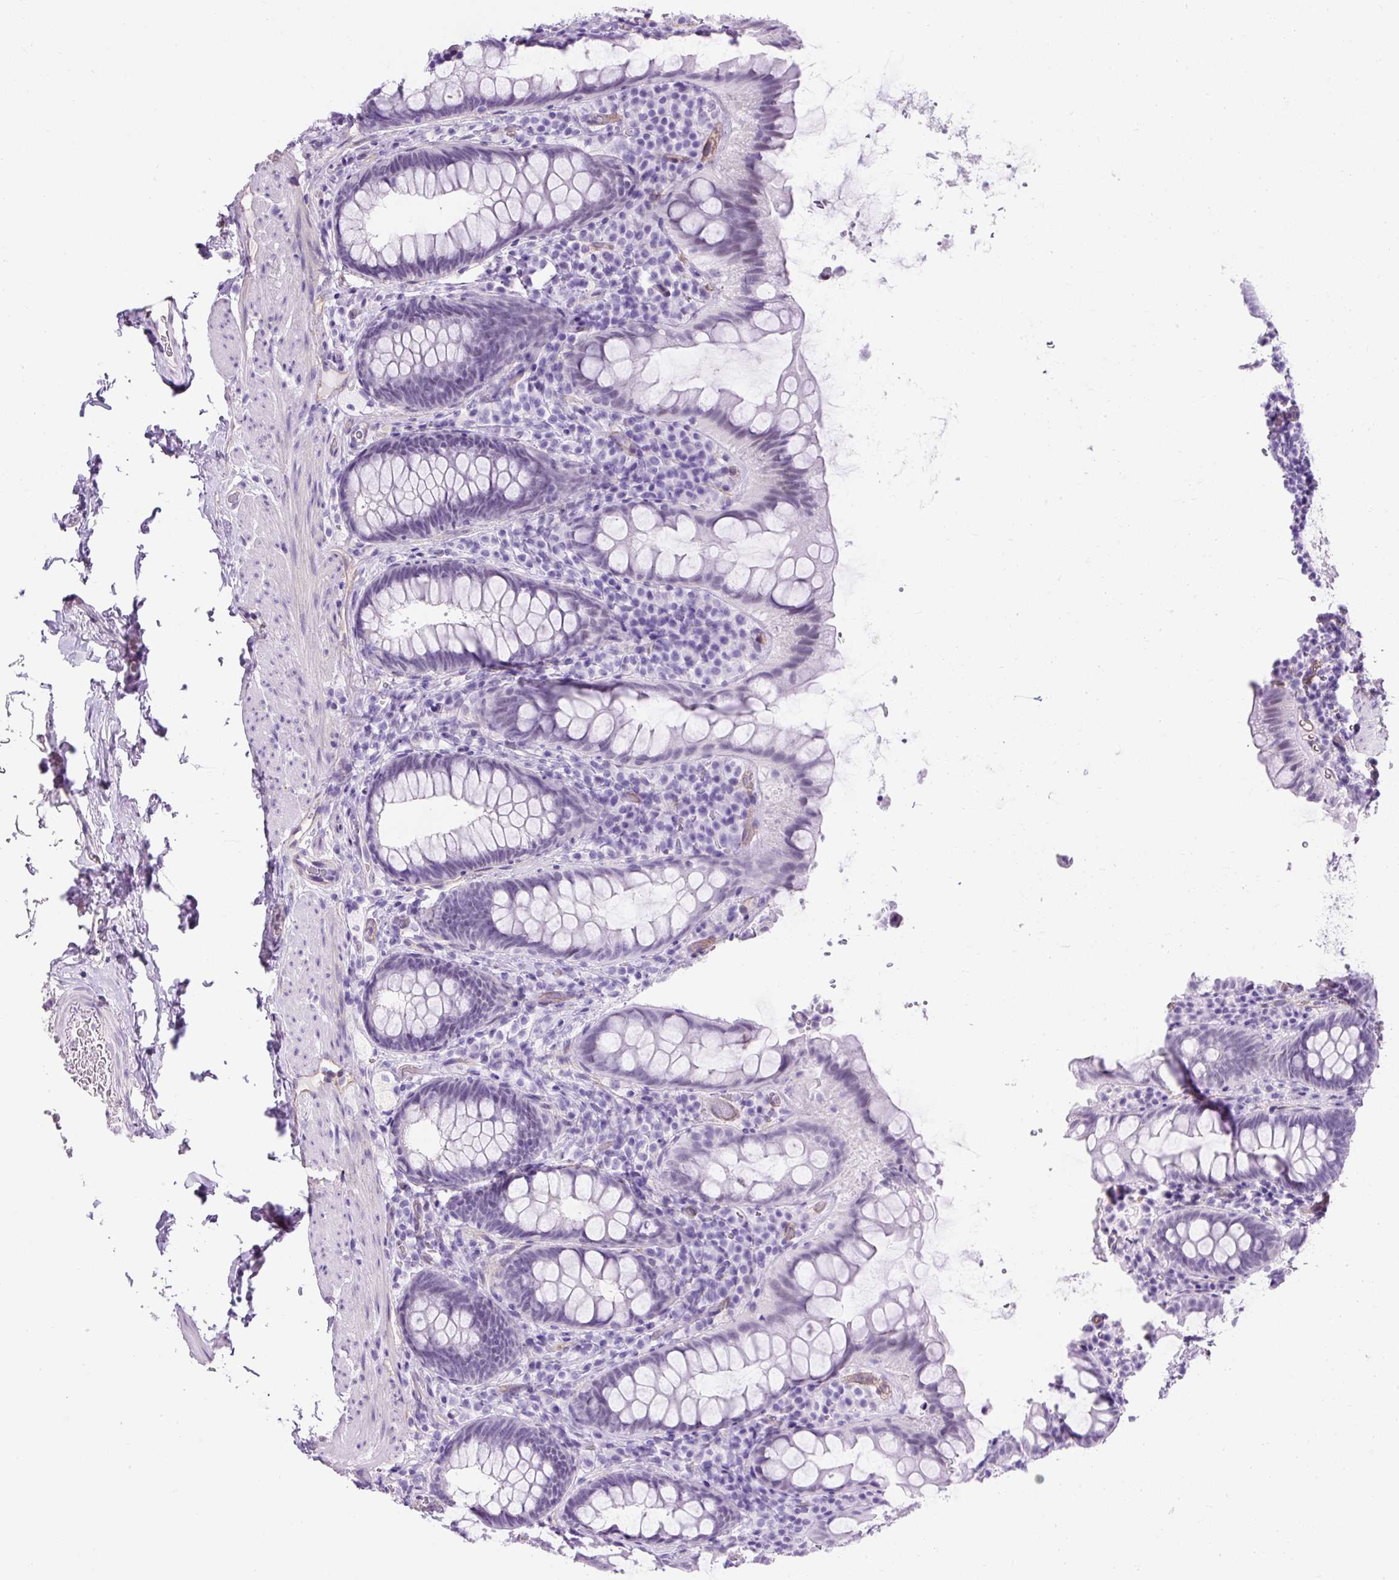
{"staining": {"intensity": "negative", "quantity": "none", "location": "none"}, "tissue": "rectum", "cell_type": "Glandular cells", "image_type": "normal", "snomed": [{"axis": "morphology", "description": "Normal tissue, NOS"}, {"axis": "topography", "description": "Rectum"}], "caption": "Normal rectum was stained to show a protein in brown. There is no significant positivity in glandular cells.", "gene": "KRT12", "patient": {"sex": "female", "age": 69}}